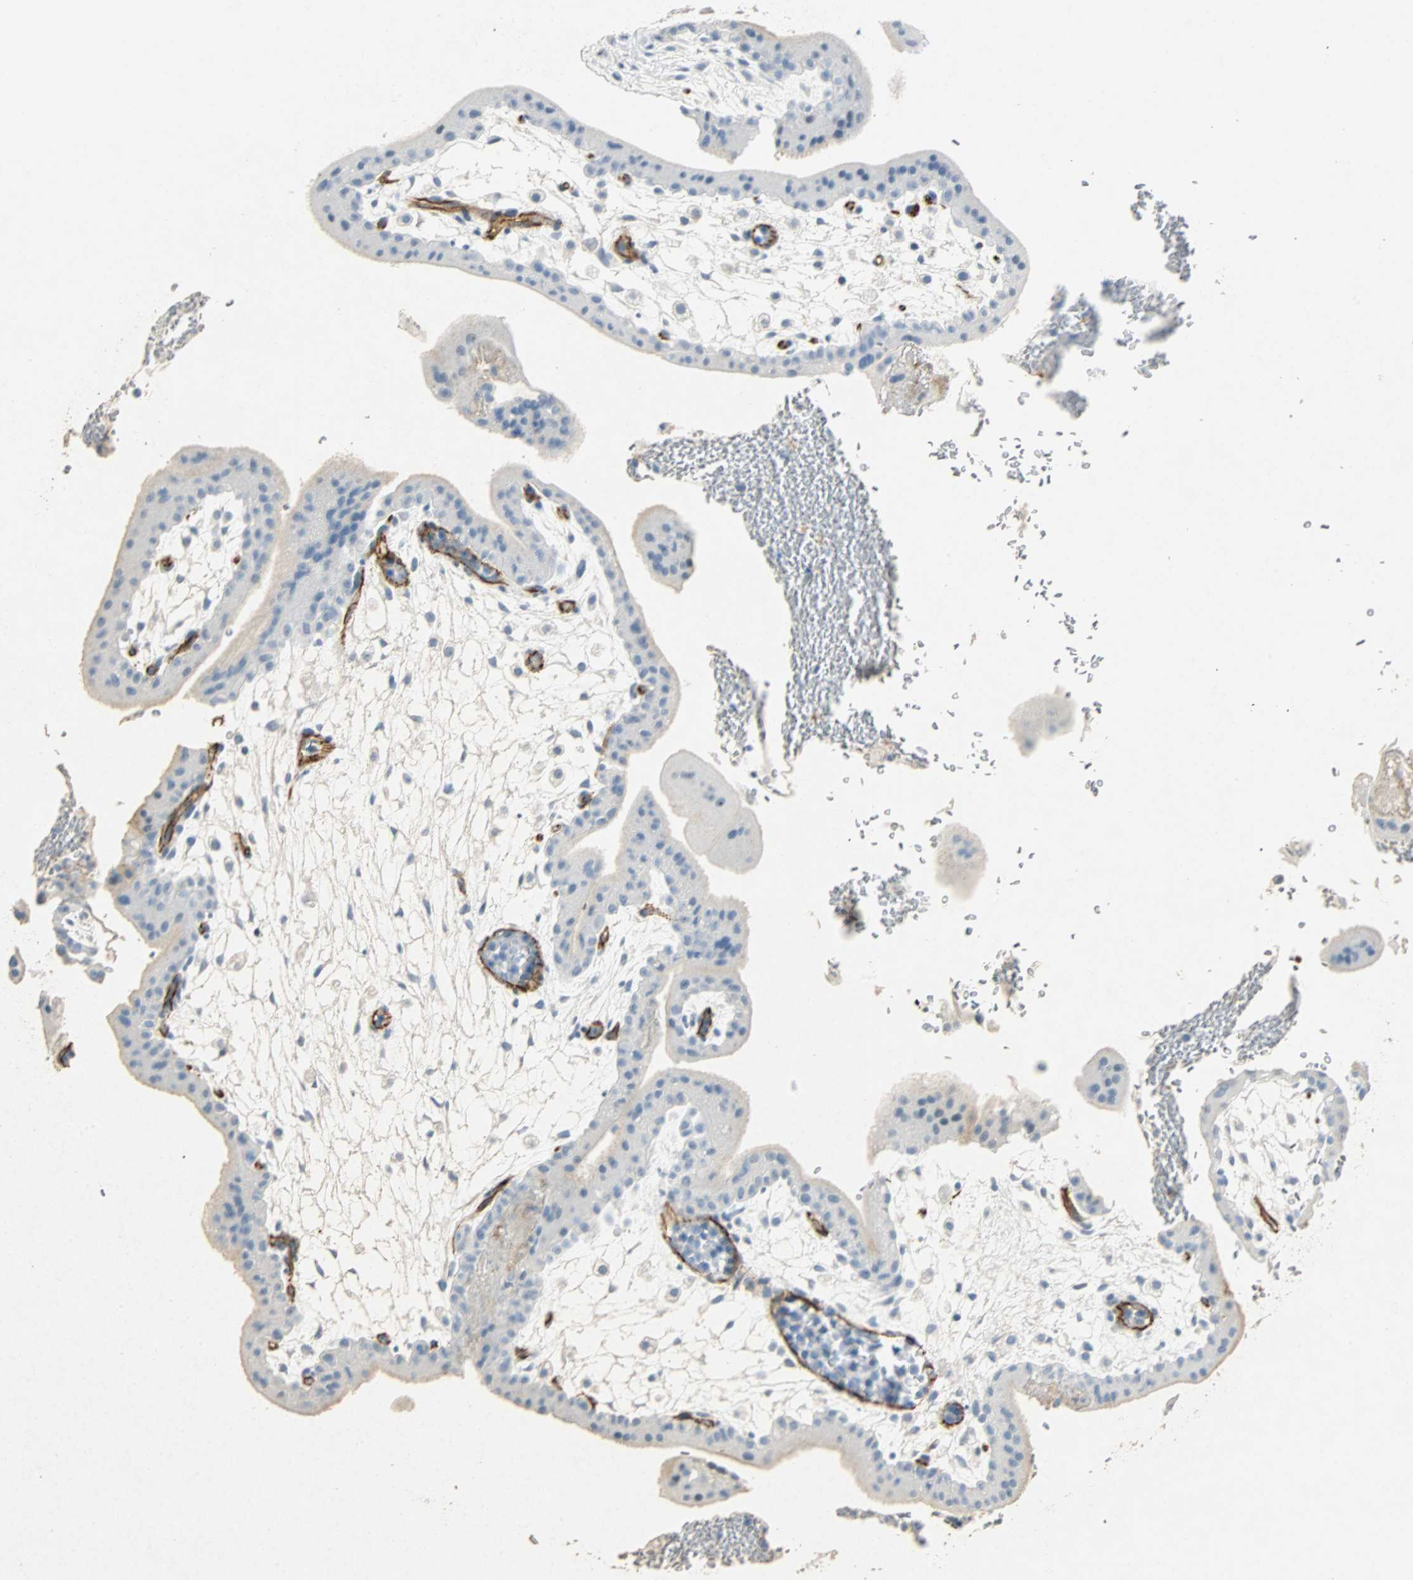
{"staining": {"intensity": "weak", "quantity": ">75%", "location": "cytoplasmic/membranous"}, "tissue": "placenta", "cell_type": "Trophoblastic cells", "image_type": "normal", "snomed": [{"axis": "morphology", "description": "Normal tissue, NOS"}, {"axis": "topography", "description": "Placenta"}], "caption": "Protein staining of unremarkable placenta displays weak cytoplasmic/membranous expression in approximately >75% of trophoblastic cells.", "gene": "VPS9D1", "patient": {"sex": "female", "age": 35}}